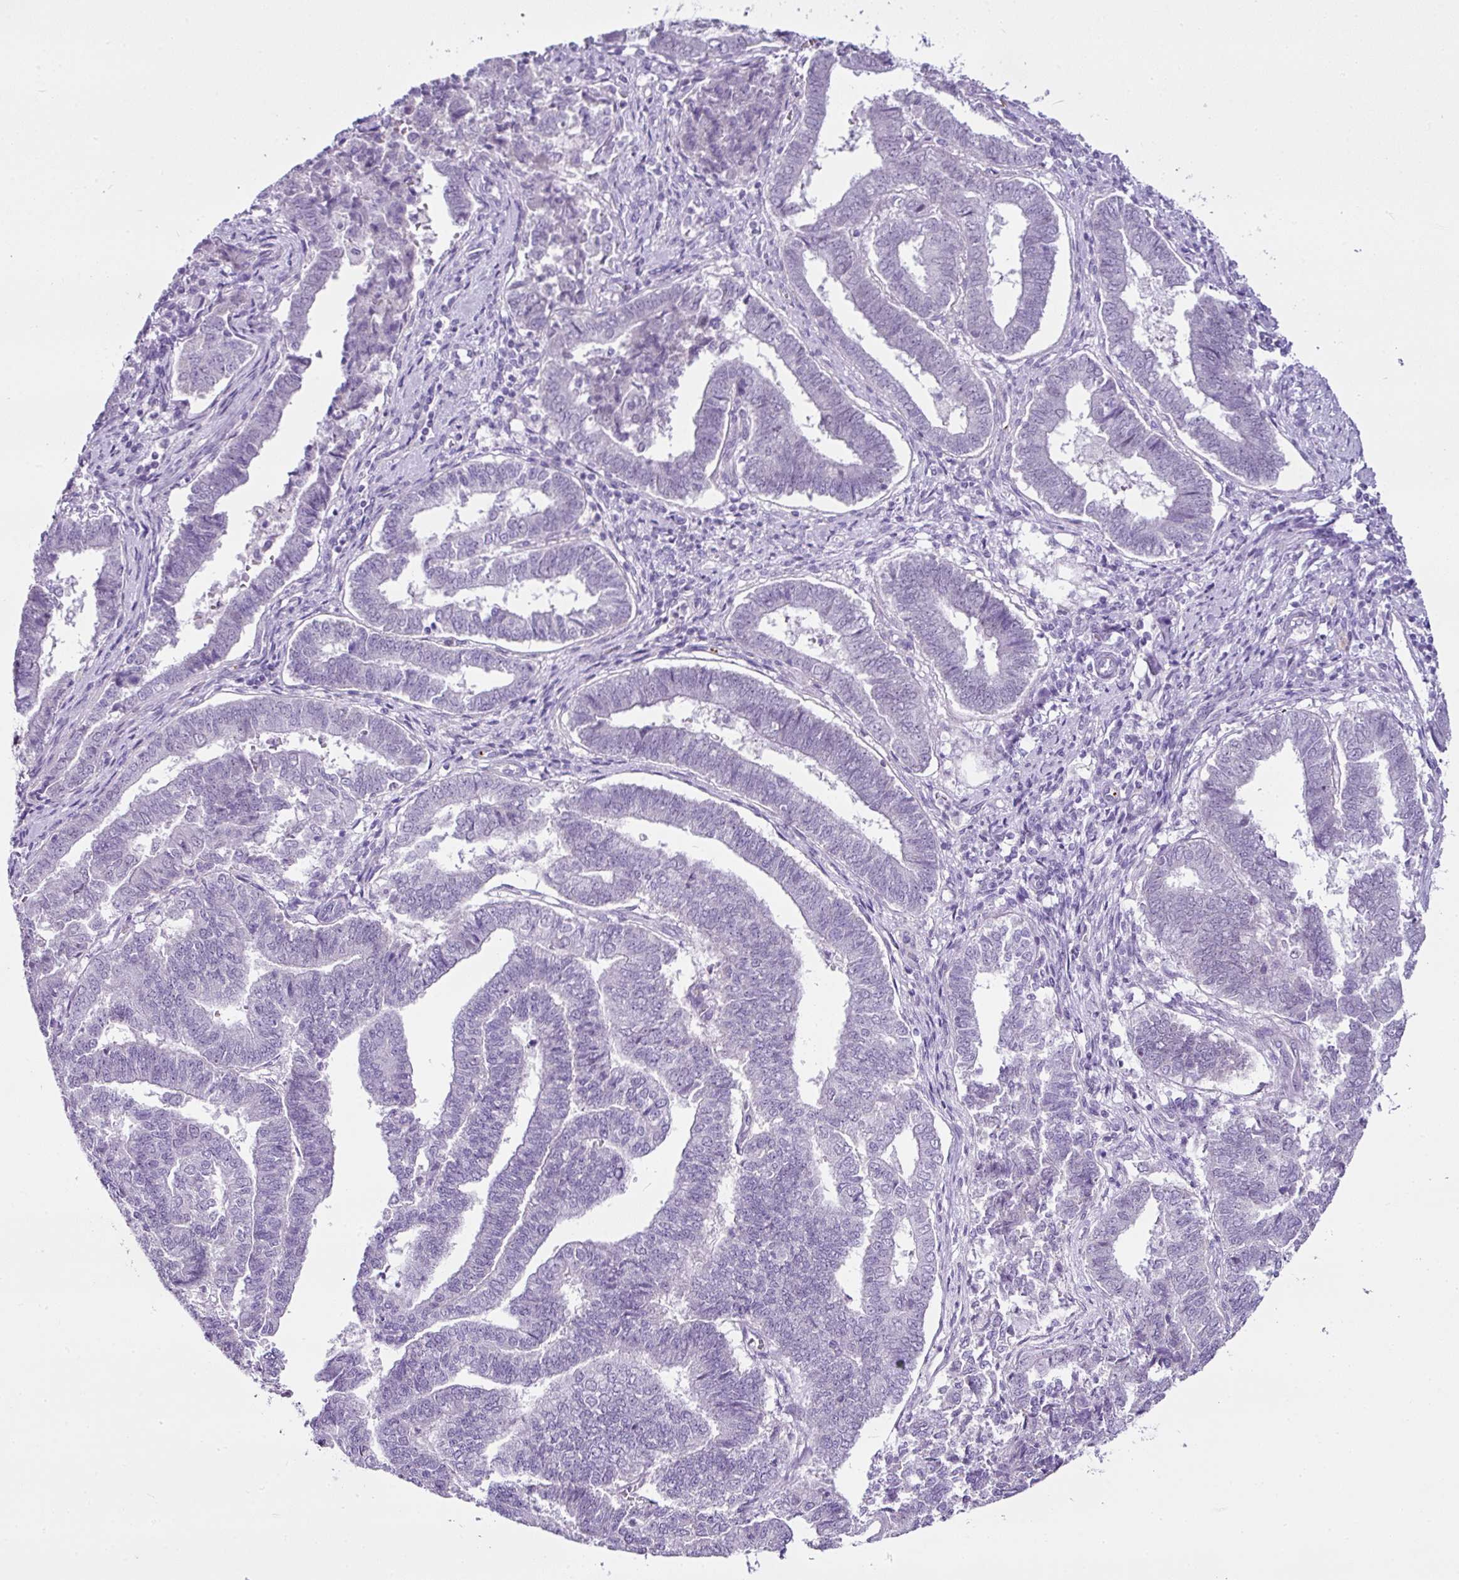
{"staining": {"intensity": "negative", "quantity": "none", "location": "none"}, "tissue": "endometrial cancer", "cell_type": "Tumor cells", "image_type": "cancer", "snomed": [{"axis": "morphology", "description": "Adenocarcinoma, NOS"}, {"axis": "topography", "description": "Endometrium"}], "caption": "IHC of endometrial adenocarcinoma shows no expression in tumor cells.", "gene": "CMTM5", "patient": {"sex": "female", "age": 72}}